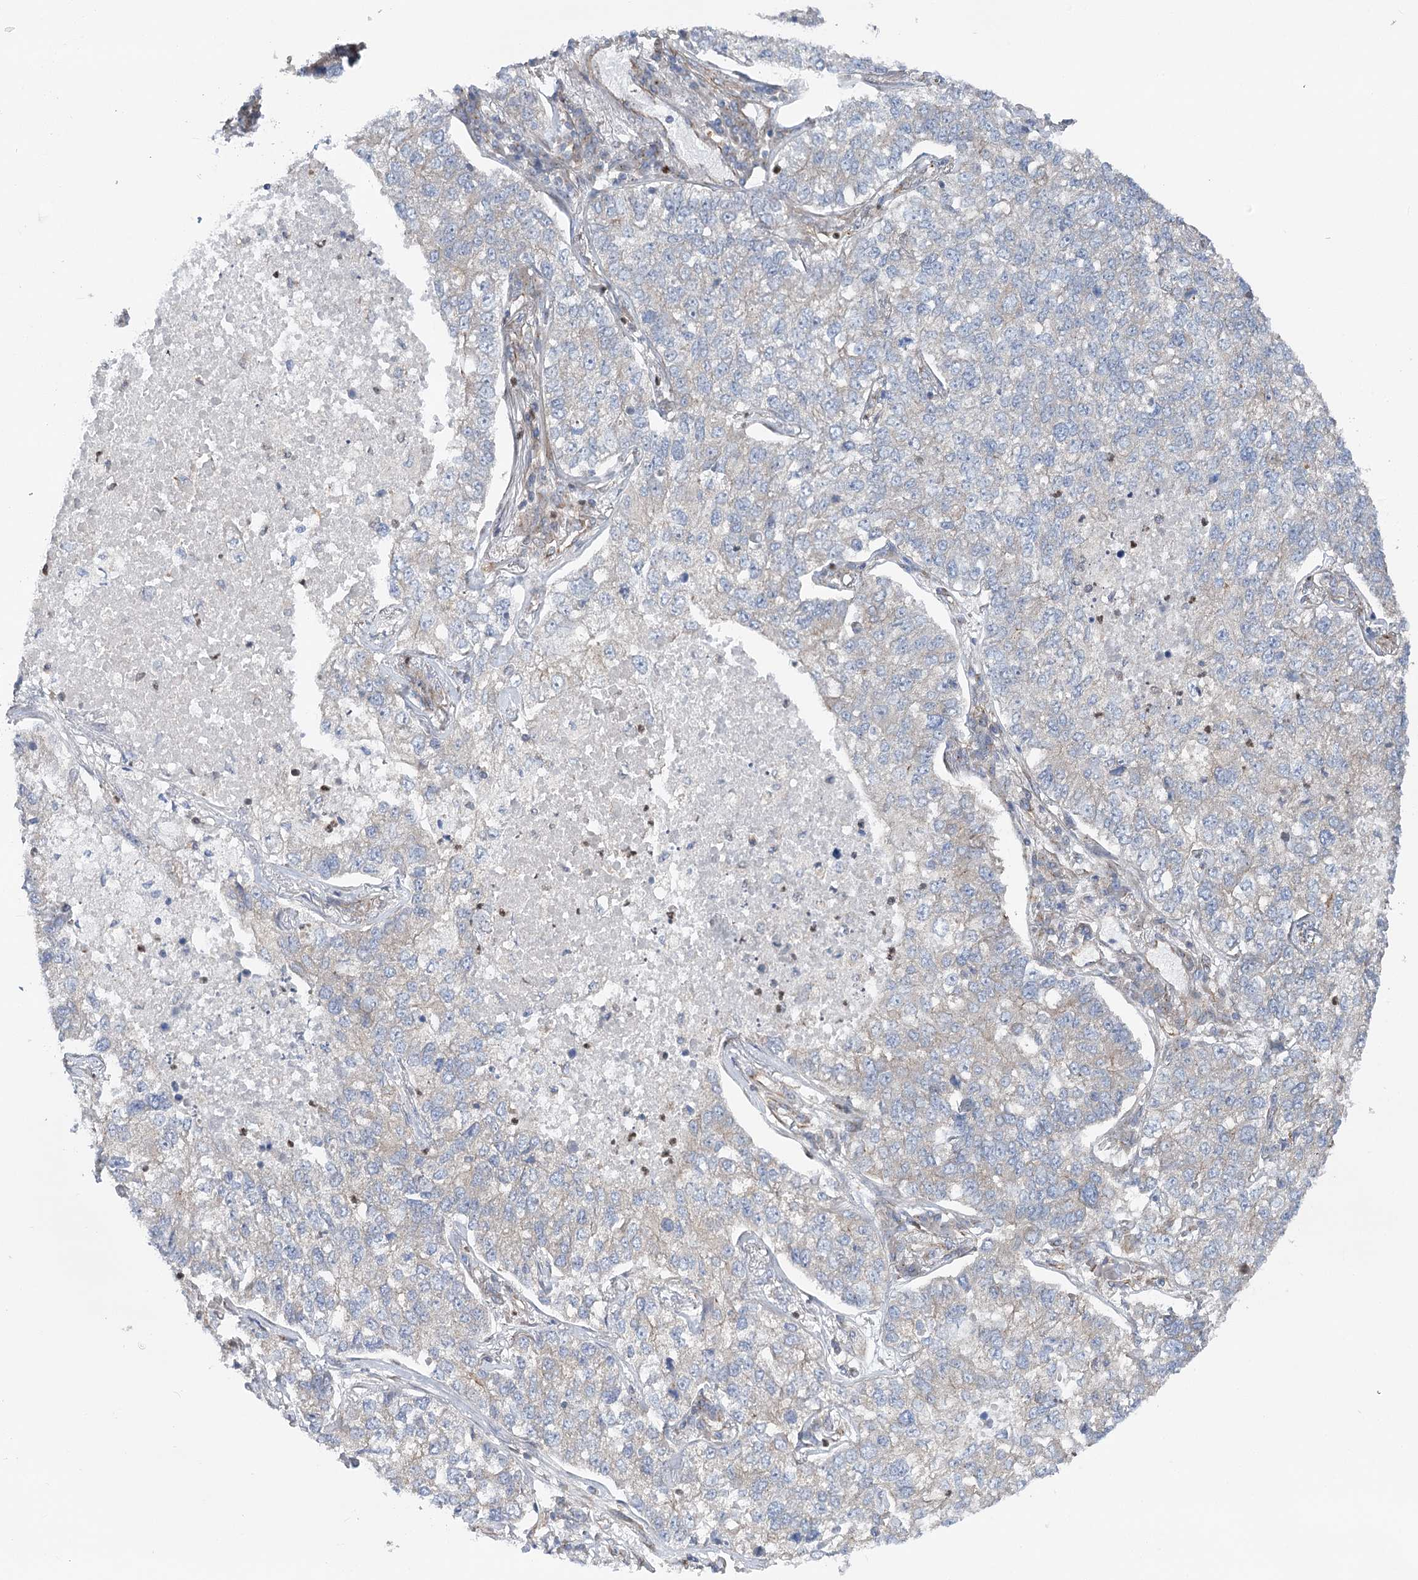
{"staining": {"intensity": "negative", "quantity": "none", "location": "none"}, "tissue": "lung cancer", "cell_type": "Tumor cells", "image_type": "cancer", "snomed": [{"axis": "morphology", "description": "Adenocarcinoma, NOS"}, {"axis": "topography", "description": "Lung"}], "caption": "DAB (3,3'-diaminobenzidine) immunohistochemical staining of human adenocarcinoma (lung) displays no significant positivity in tumor cells.", "gene": "SCN11A", "patient": {"sex": "male", "age": 49}}